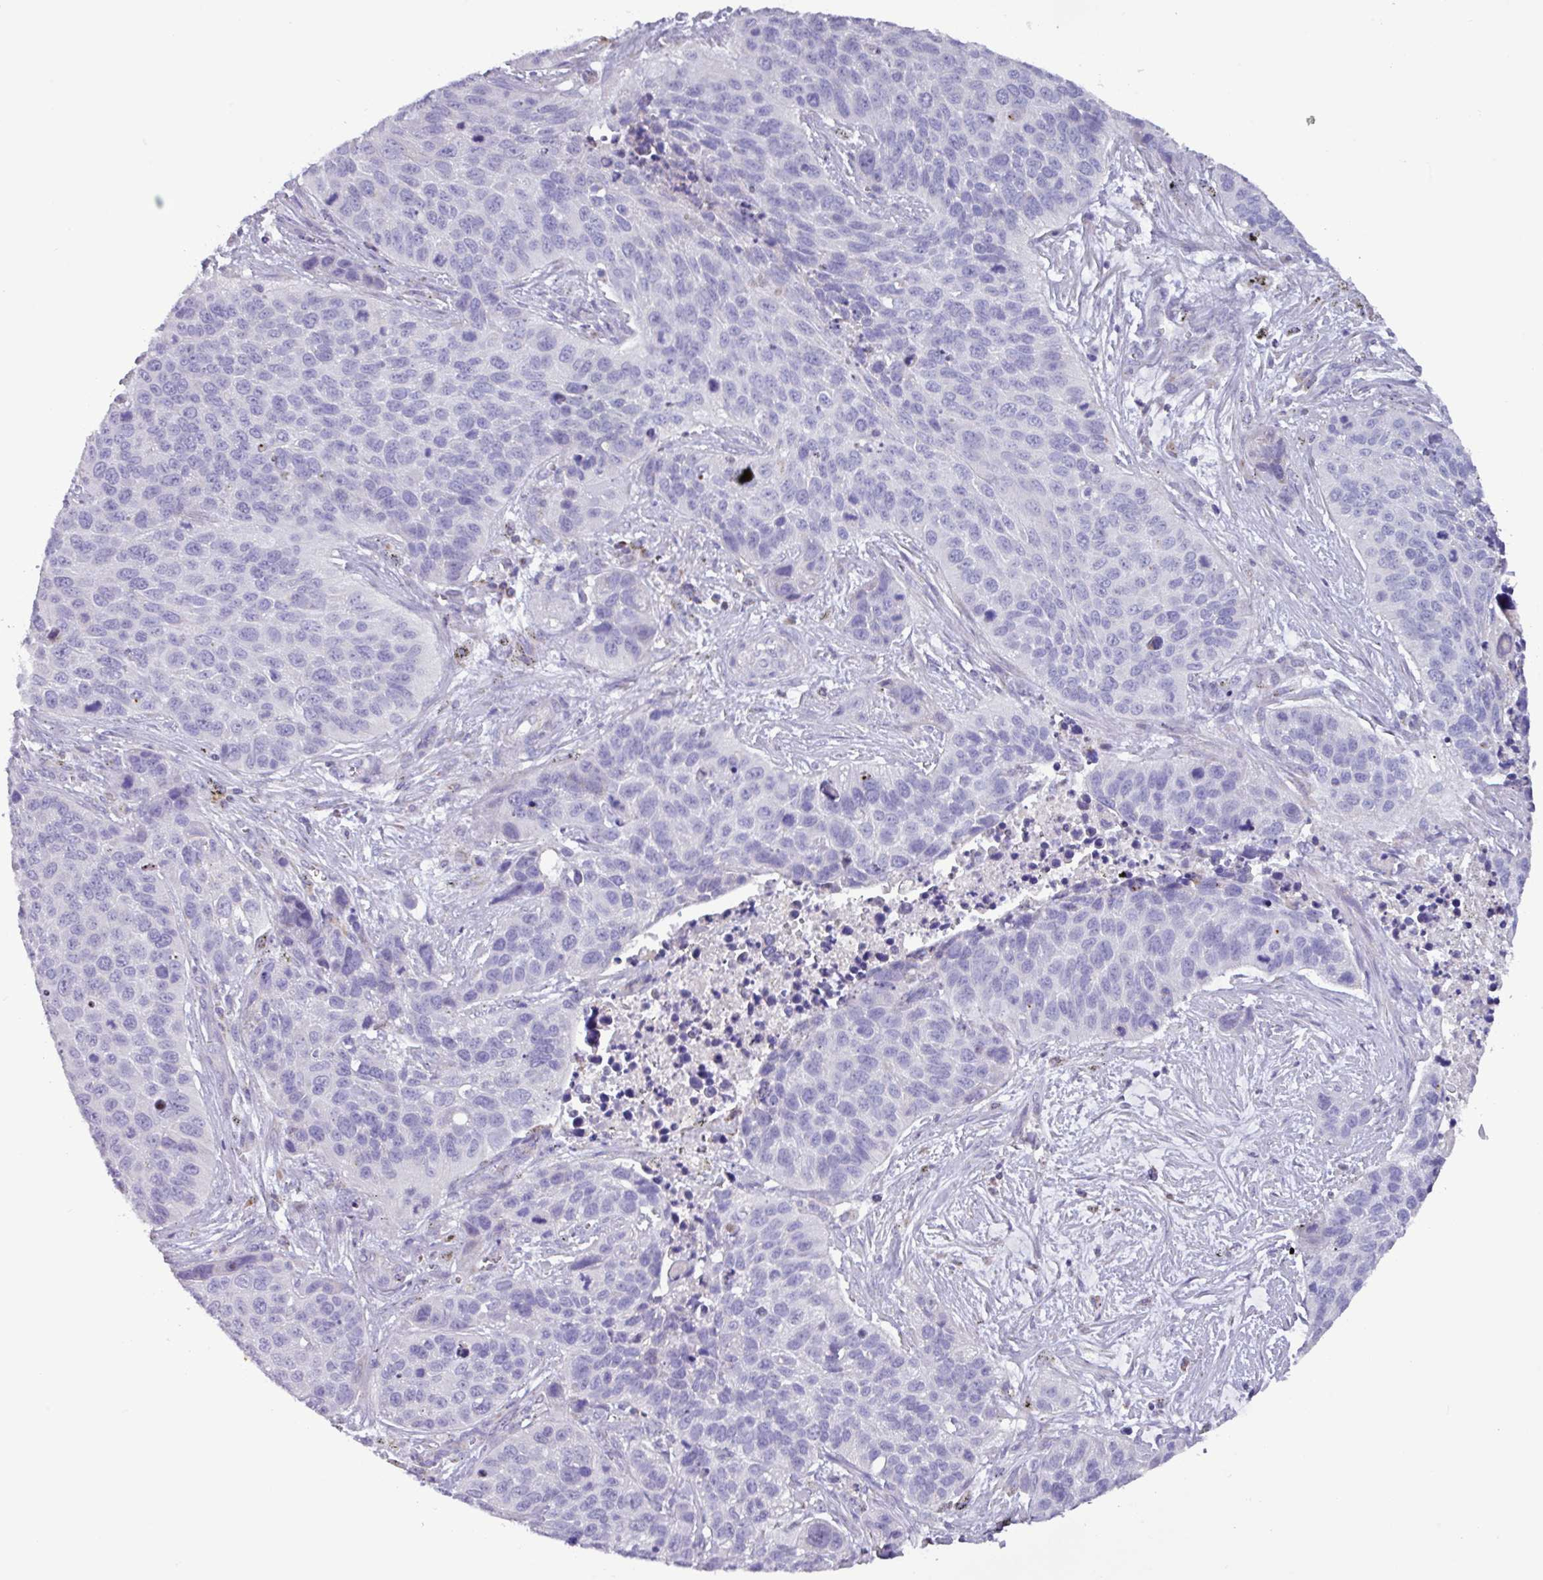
{"staining": {"intensity": "negative", "quantity": "none", "location": "none"}, "tissue": "lung cancer", "cell_type": "Tumor cells", "image_type": "cancer", "snomed": [{"axis": "morphology", "description": "Squamous cell carcinoma, NOS"}, {"axis": "topography", "description": "Lung"}], "caption": "Squamous cell carcinoma (lung) was stained to show a protein in brown. There is no significant expression in tumor cells.", "gene": "MT-ND4", "patient": {"sex": "male", "age": 62}}